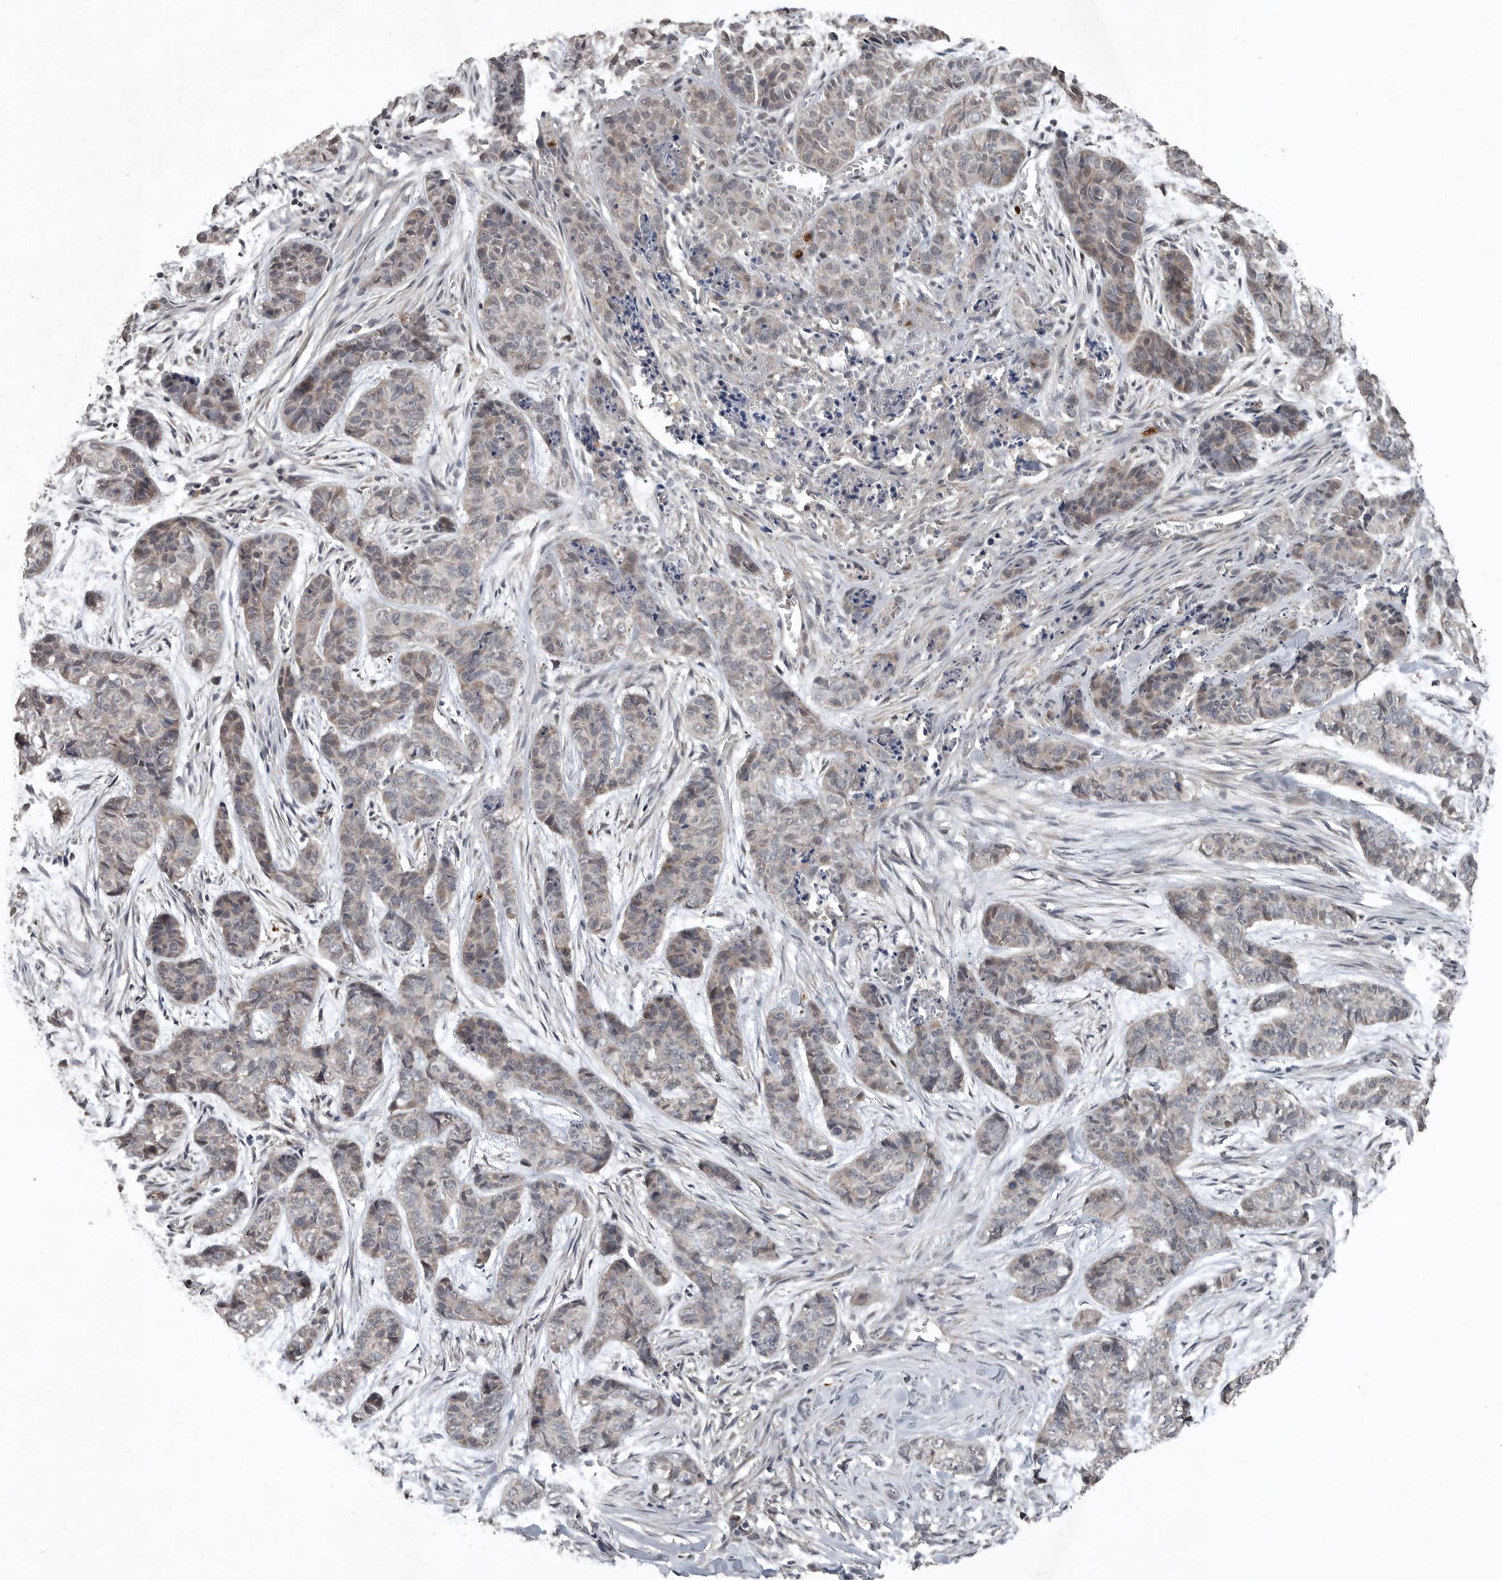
{"staining": {"intensity": "weak", "quantity": "<25%", "location": "cytoplasmic/membranous"}, "tissue": "skin cancer", "cell_type": "Tumor cells", "image_type": "cancer", "snomed": [{"axis": "morphology", "description": "Basal cell carcinoma"}, {"axis": "topography", "description": "Skin"}], "caption": "Basal cell carcinoma (skin) stained for a protein using IHC reveals no staining tumor cells.", "gene": "SCP2", "patient": {"sex": "female", "age": 64}}